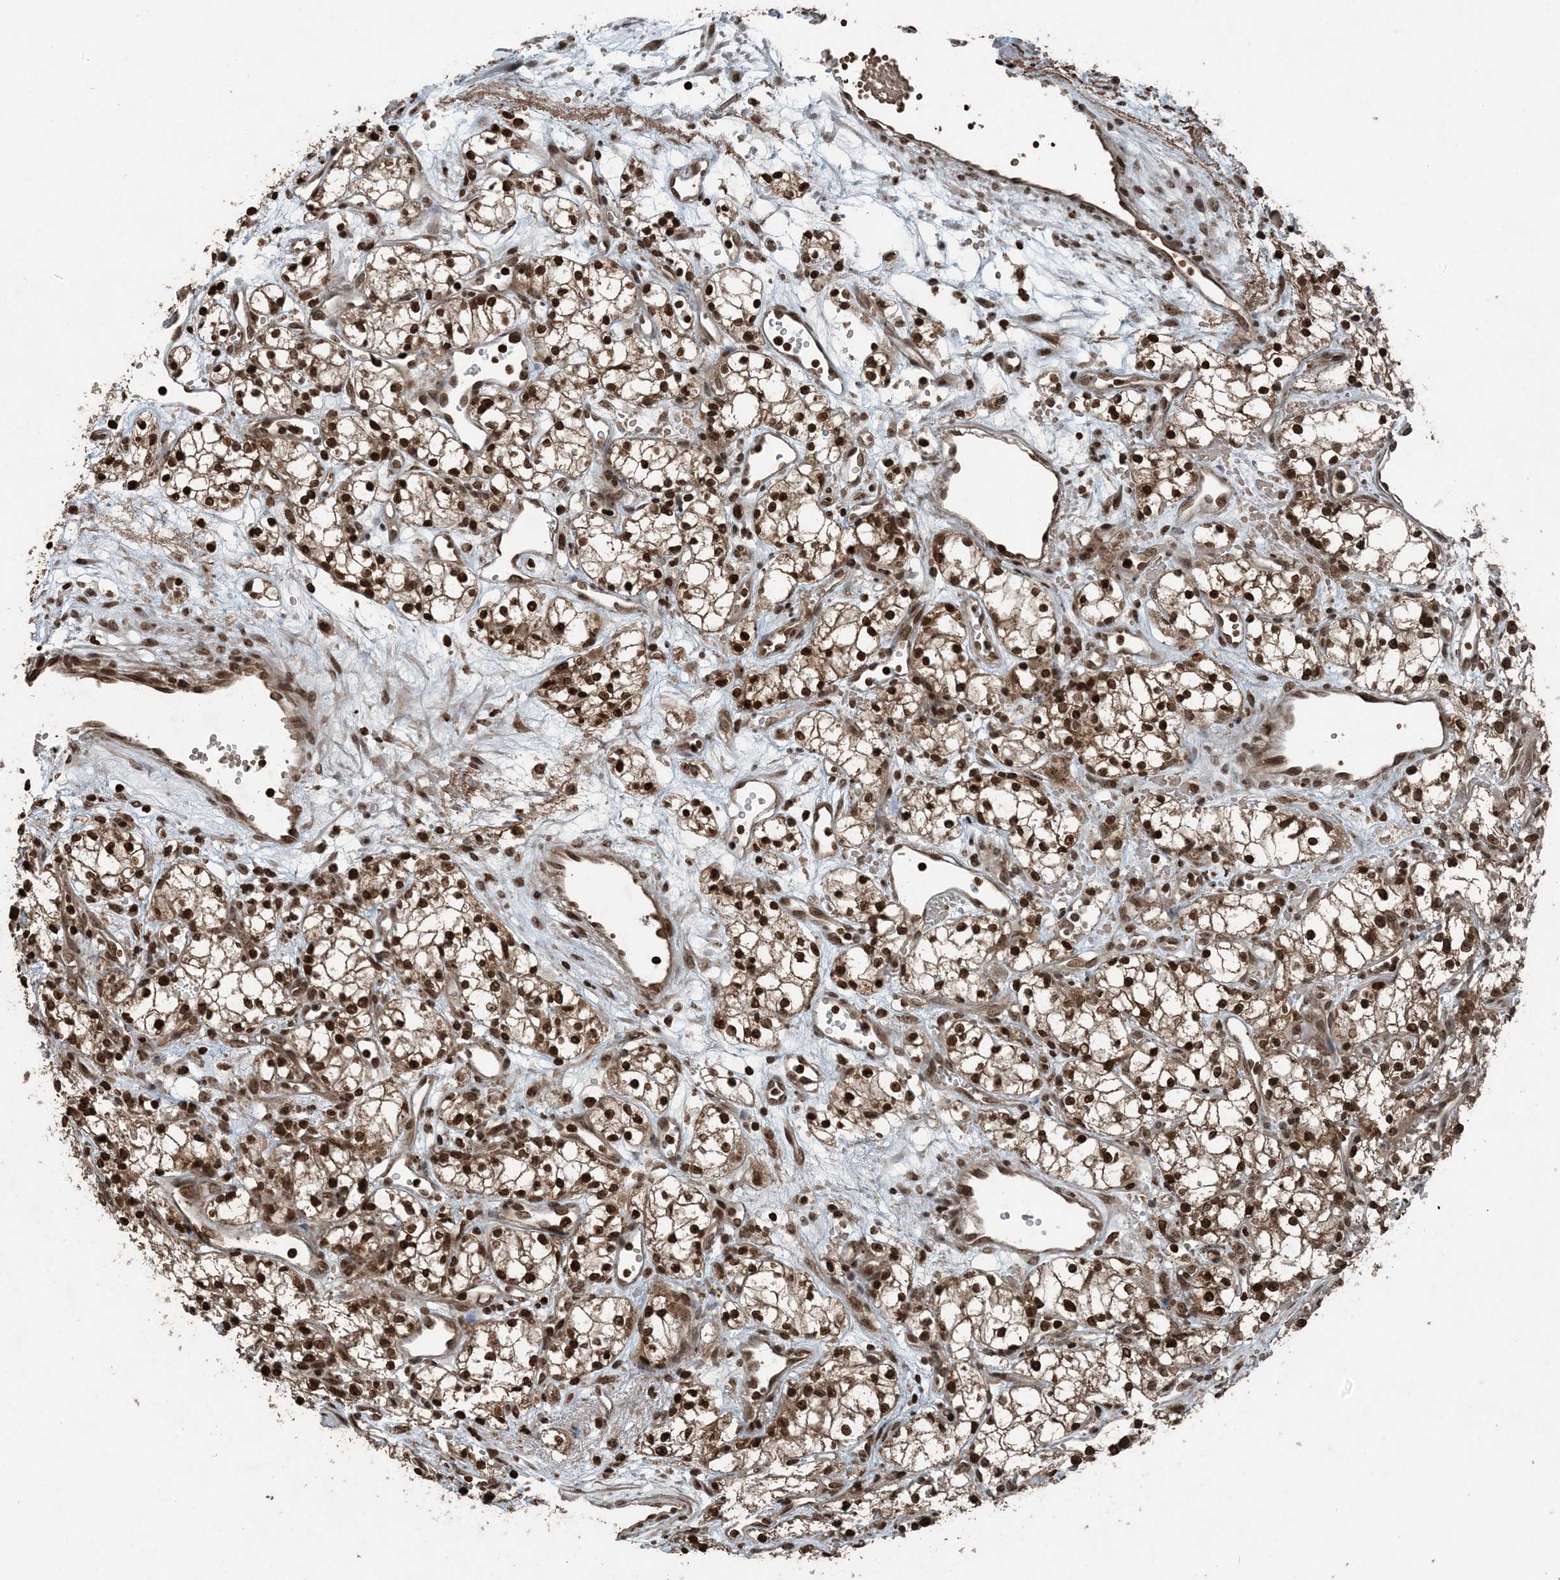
{"staining": {"intensity": "strong", "quantity": ">75%", "location": "cytoplasmic/membranous,nuclear"}, "tissue": "renal cancer", "cell_type": "Tumor cells", "image_type": "cancer", "snomed": [{"axis": "morphology", "description": "Adenocarcinoma, NOS"}, {"axis": "topography", "description": "Kidney"}], "caption": "A brown stain highlights strong cytoplasmic/membranous and nuclear staining of a protein in human renal cancer (adenocarcinoma) tumor cells.", "gene": "ZFAND2B", "patient": {"sex": "male", "age": 59}}